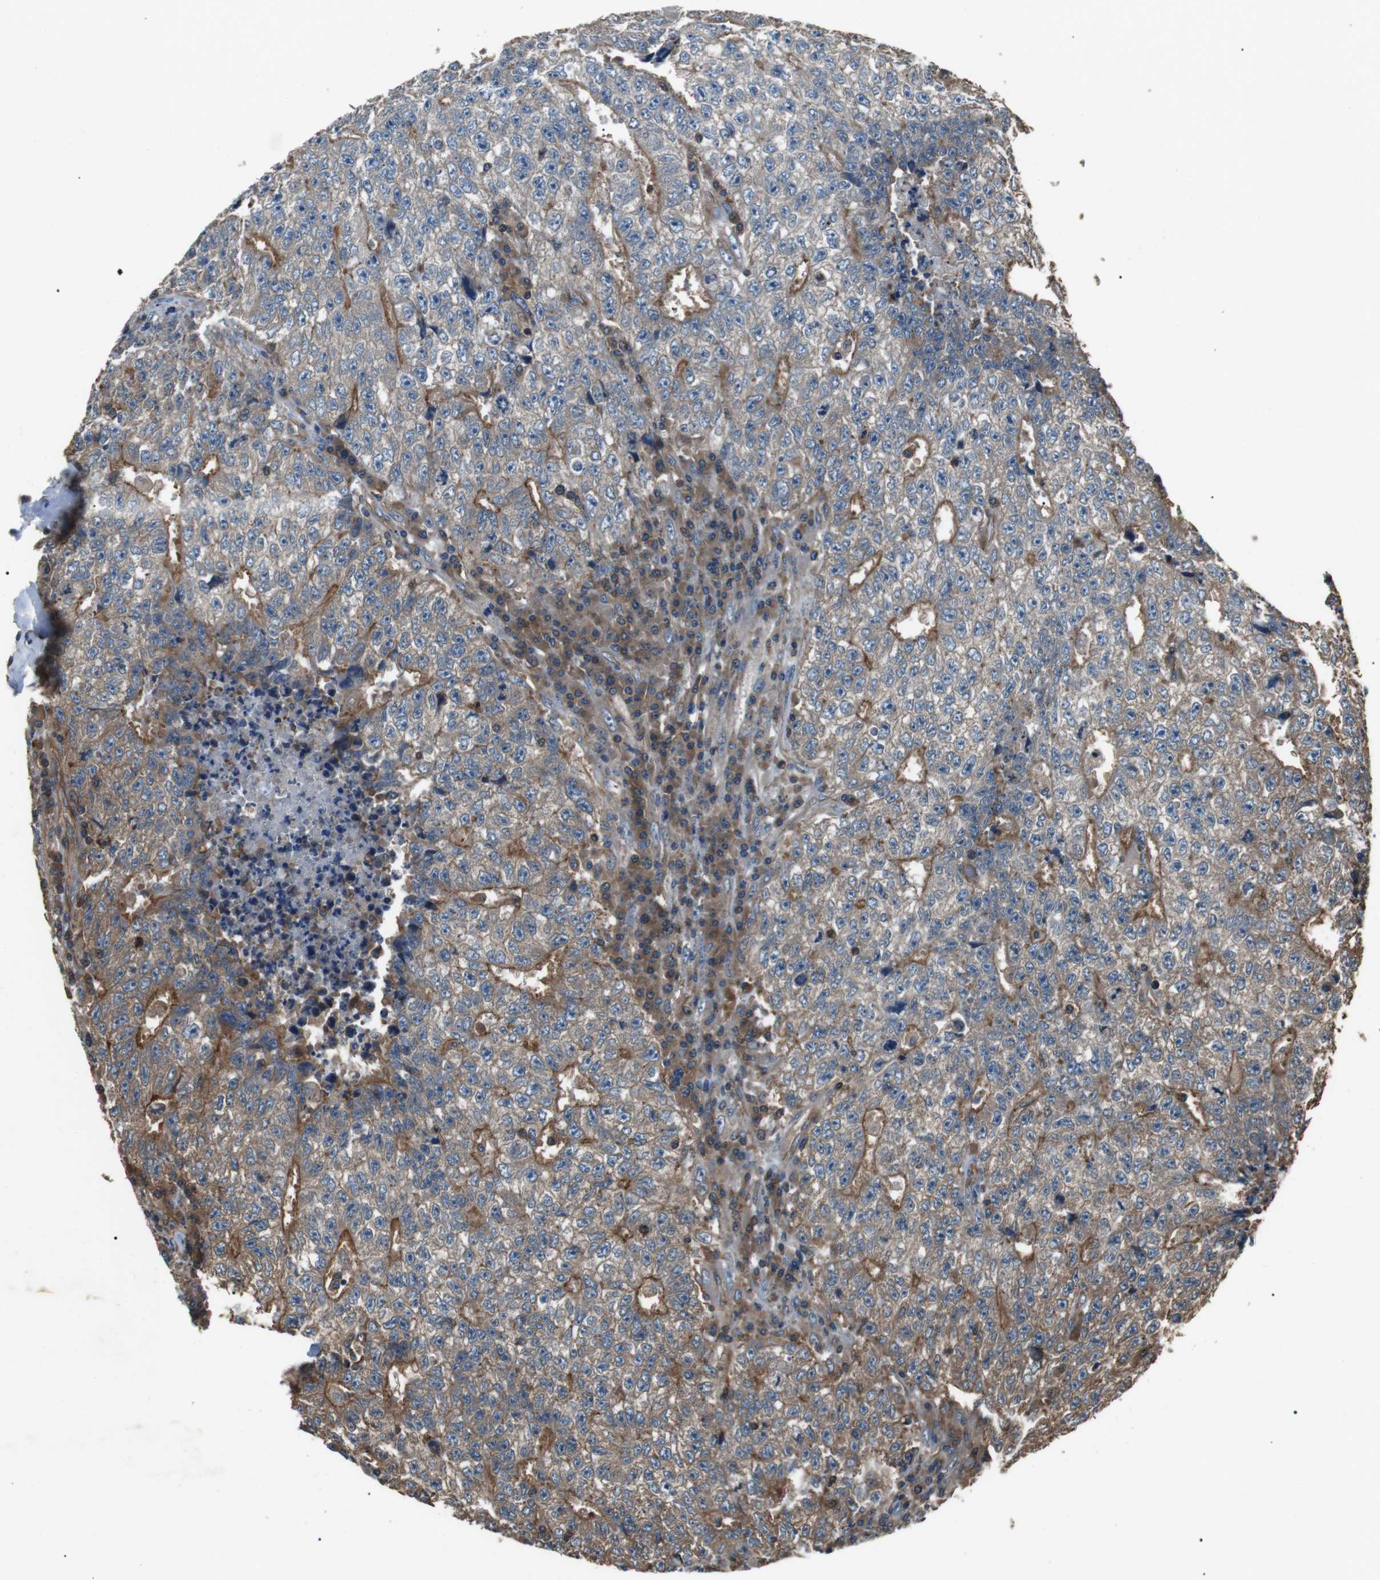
{"staining": {"intensity": "moderate", "quantity": "25%-75%", "location": "cytoplasmic/membranous"}, "tissue": "testis cancer", "cell_type": "Tumor cells", "image_type": "cancer", "snomed": [{"axis": "morphology", "description": "Necrosis, NOS"}, {"axis": "morphology", "description": "Carcinoma, Embryonal, NOS"}, {"axis": "topography", "description": "Testis"}], "caption": "Human testis cancer (embryonal carcinoma) stained with a brown dye shows moderate cytoplasmic/membranous positive expression in about 25%-75% of tumor cells.", "gene": "GPR161", "patient": {"sex": "male", "age": 19}}